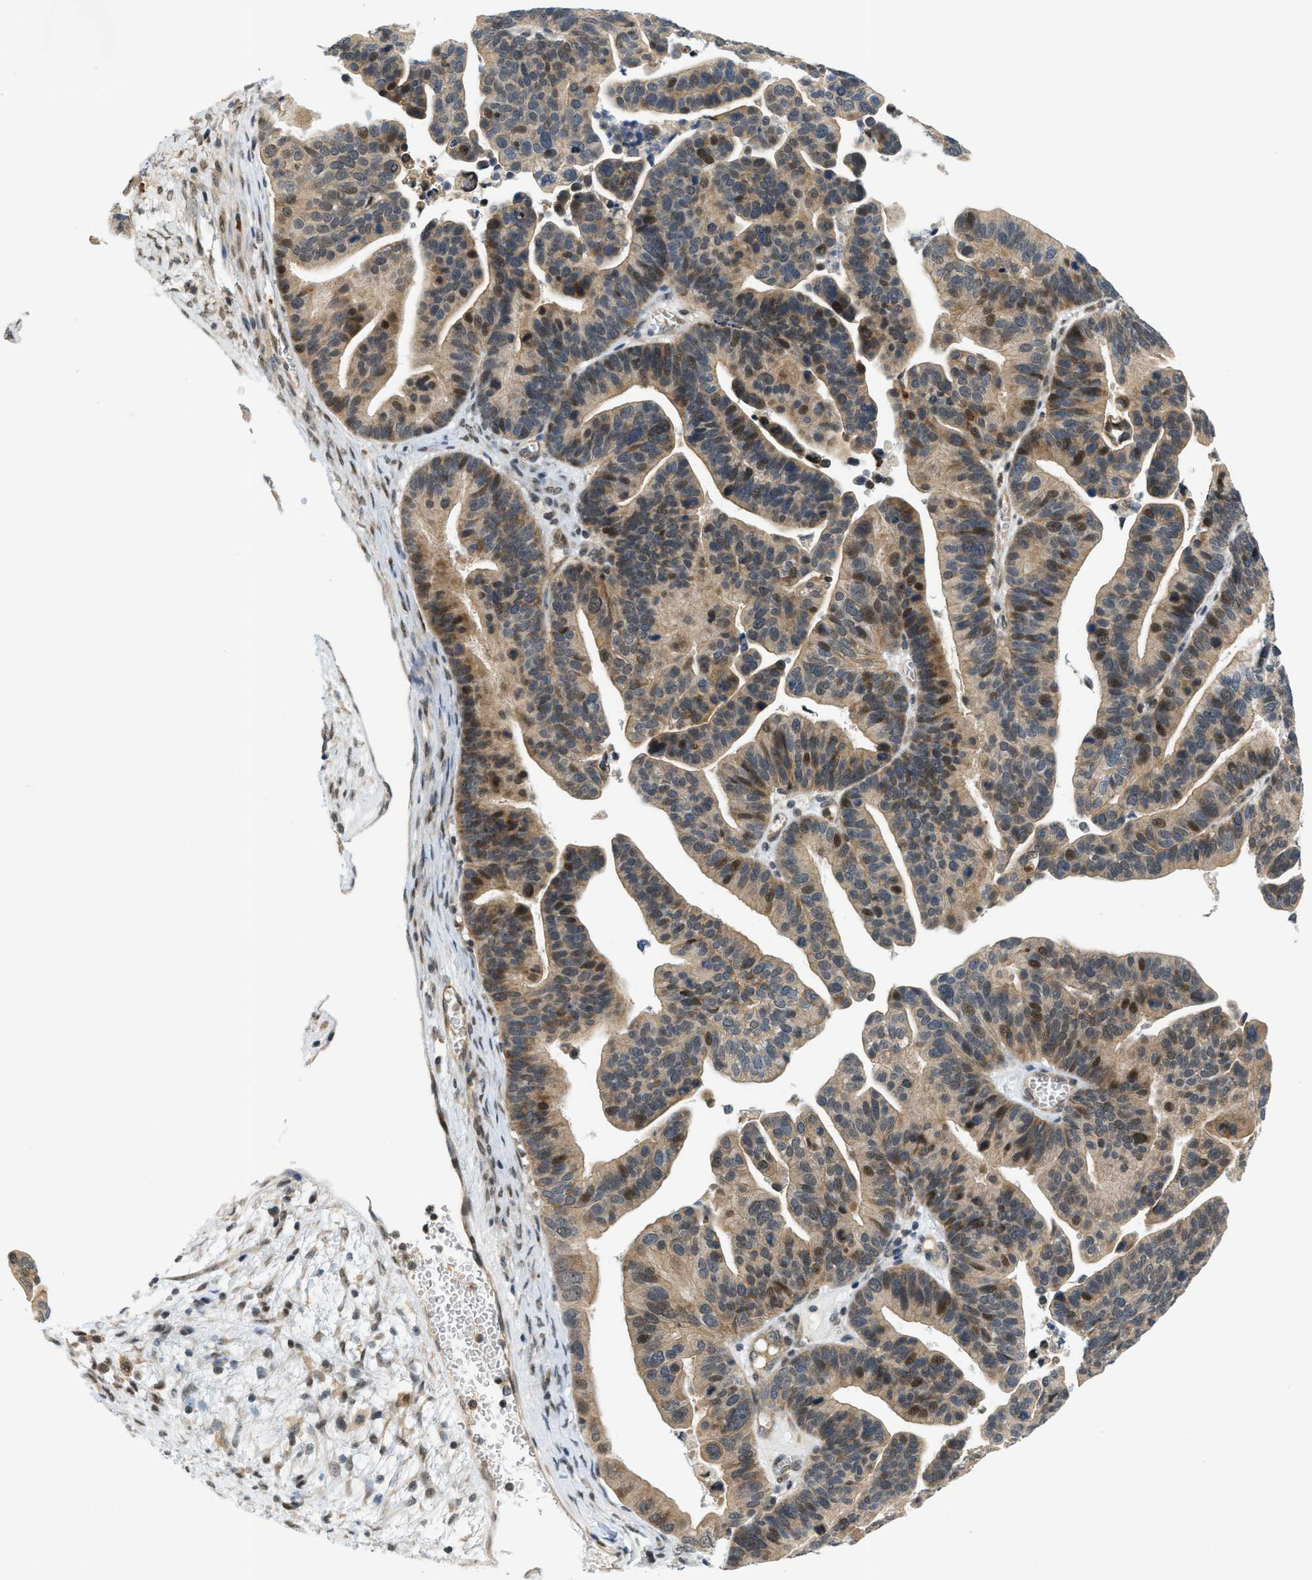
{"staining": {"intensity": "moderate", "quantity": ">75%", "location": "cytoplasmic/membranous"}, "tissue": "ovarian cancer", "cell_type": "Tumor cells", "image_type": "cancer", "snomed": [{"axis": "morphology", "description": "Cystadenocarcinoma, serous, NOS"}, {"axis": "topography", "description": "Ovary"}], "caption": "Immunohistochemical staining of ovarian cancer (serous cystadenocarcinoma) exhibits medium levels of moderate cytoplasmic/membranous protein staining in approximately >75% of tumor cells.", "gene": "KMT2A", "patient": {"sex": "female", "age": 56}}